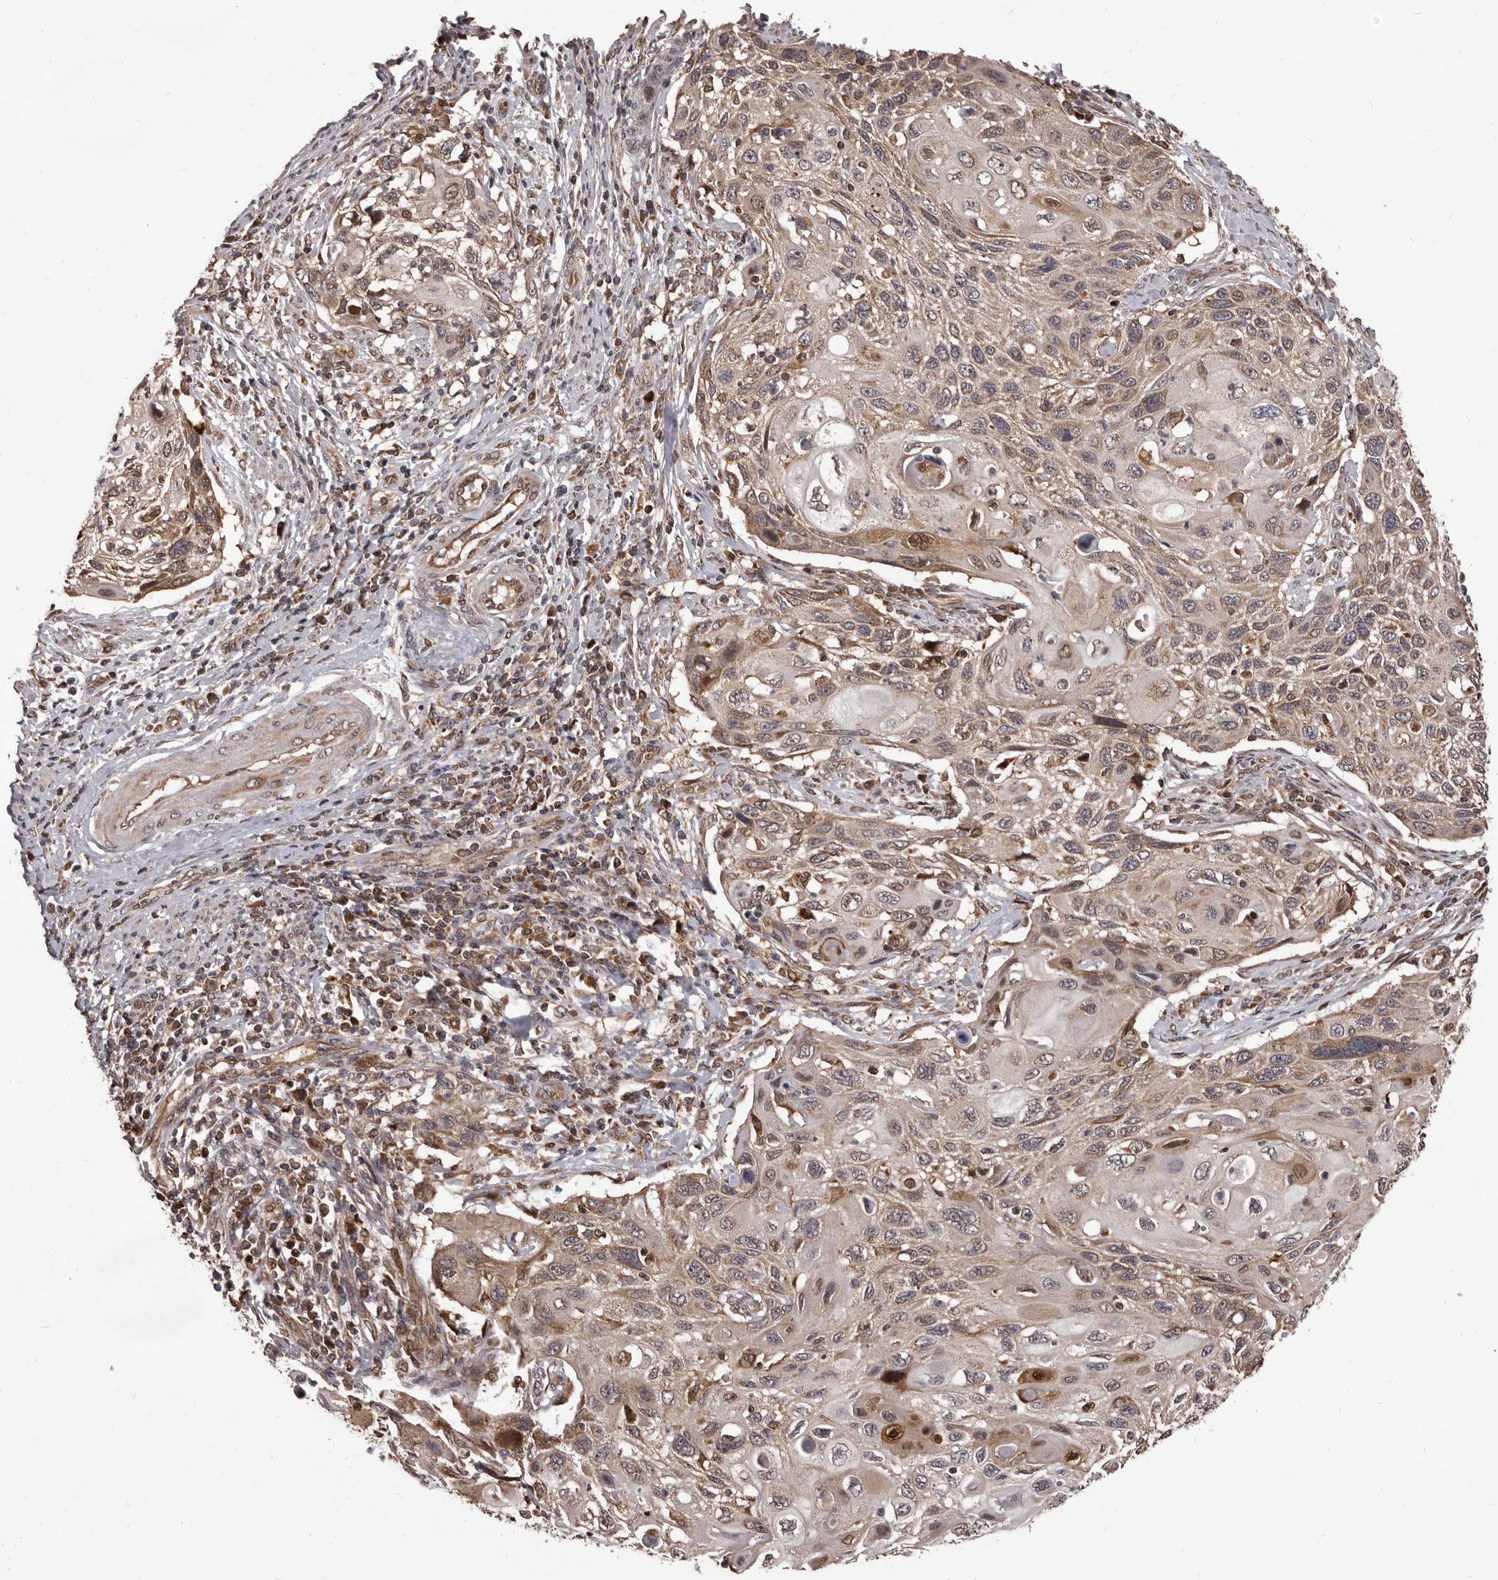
{"staining": {"intensity": "weak", "quantity": ">75%", "location": "cytoplasmic/membranous"}, "tissue": "cervical cancer", "cell_type": "Tumor cells", "image_type": "cancer", "snomed": [{"axis": "morphology", "description": "Squamous cell carcinoma, NOS"}, {"axis": "topography", "description": "Cervix"}], "caption": "This is a photomicrograph of IHC staining of squamous cell carcinoma (cervical), which shows weak staining in the cytoplasmic/membranous of tumor cells.", "gene": "MAP3K14", "patient": {"sex": "female", "age": 70}}